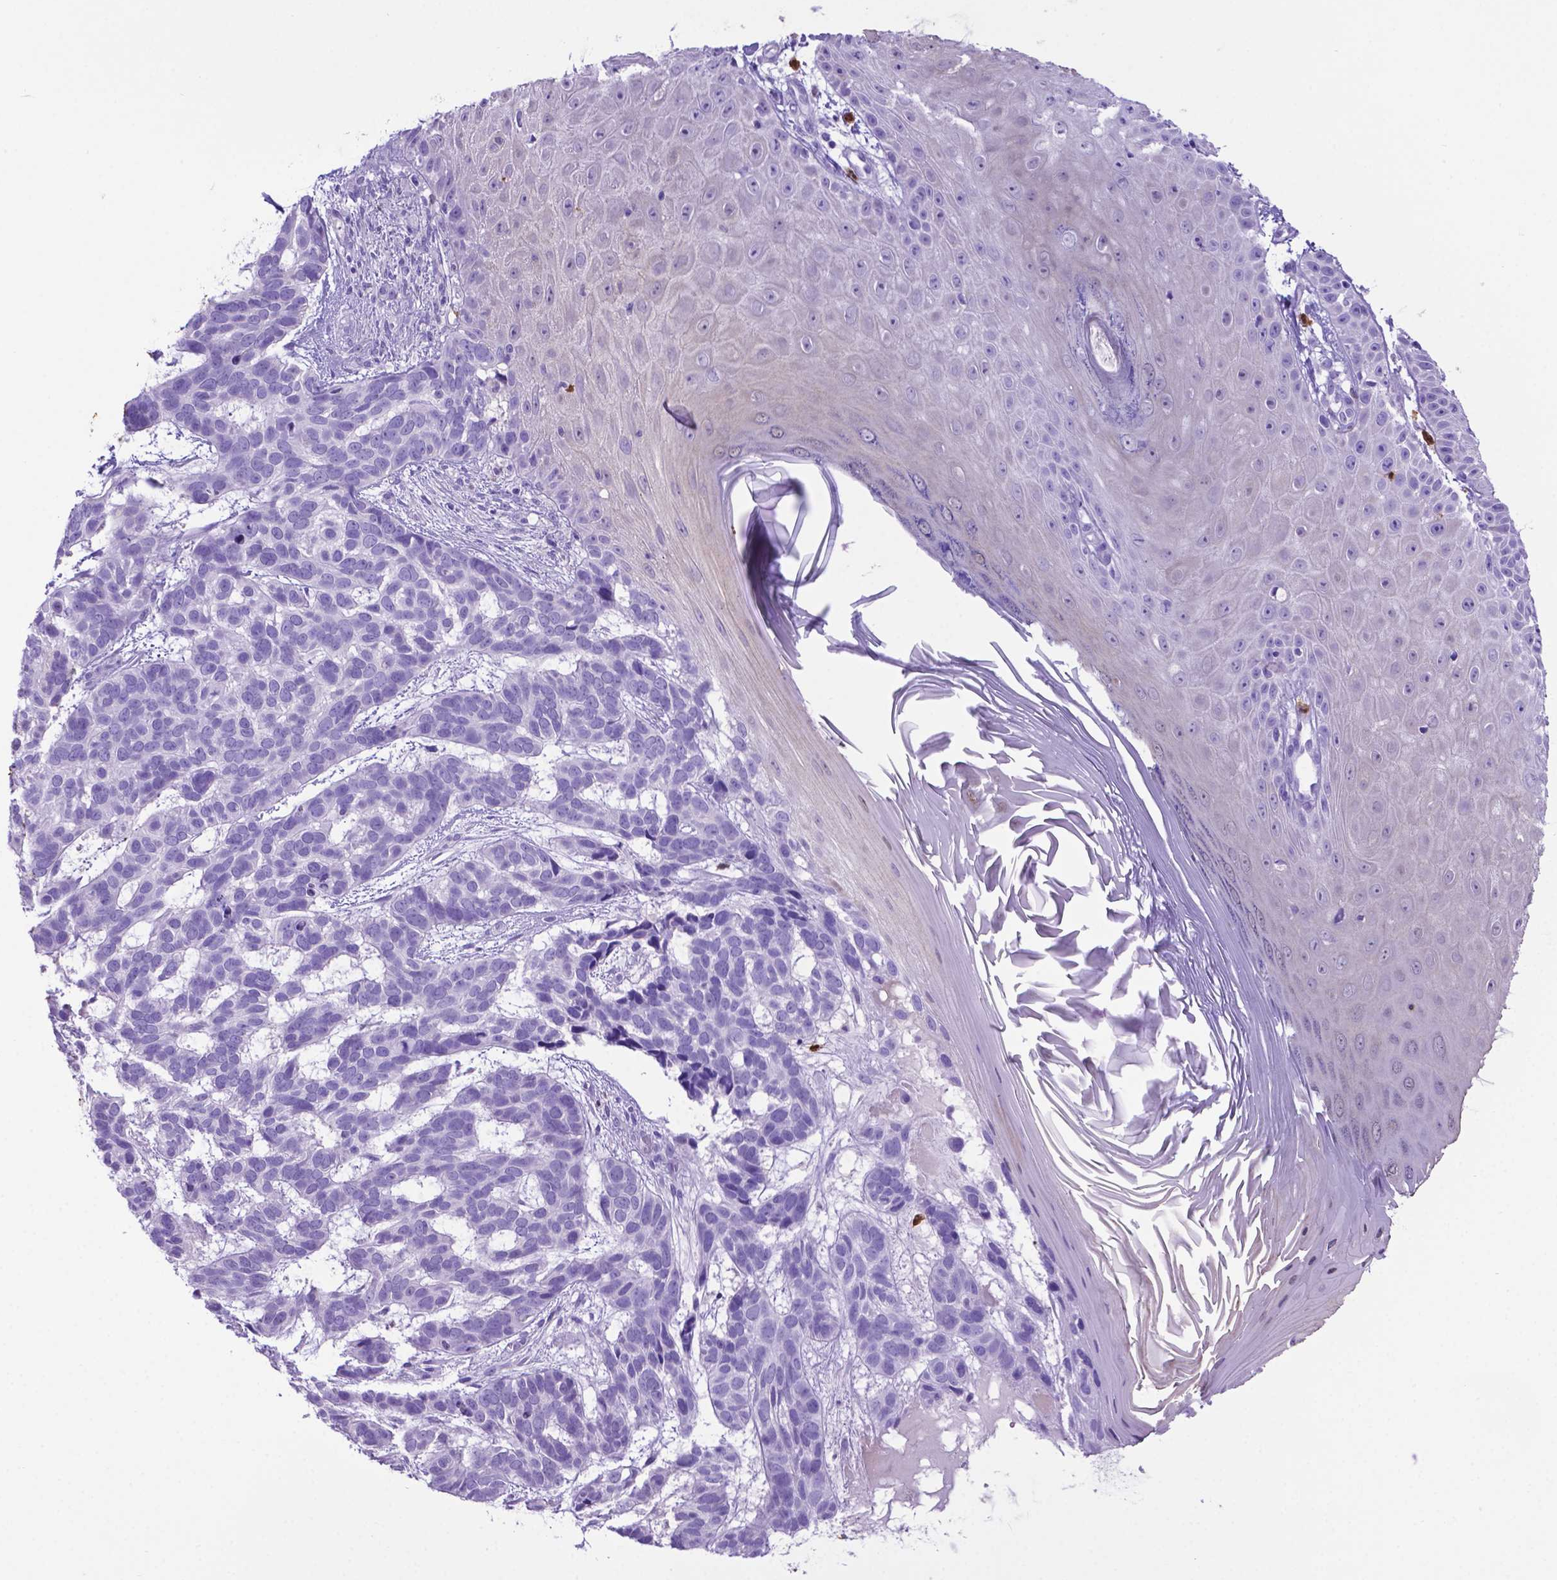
{"staining": {"intensity": "negative", "quantity": "none", "location": "none"}, "tissue": "skin cancer", "cell_type": "Tumor cells", "image_type": "cancer", "snomed": [{"axis": "morphology", "description": "Basal cell carcinoma"}, {"axis": "topography", "description": "Skin"}], "caption": "The histopathology image shows no significant expression in tumor cells of basal cell carcinoma (skin).", "gene": "LZTR1", "patient": {"sex": "male", "age": 78}}